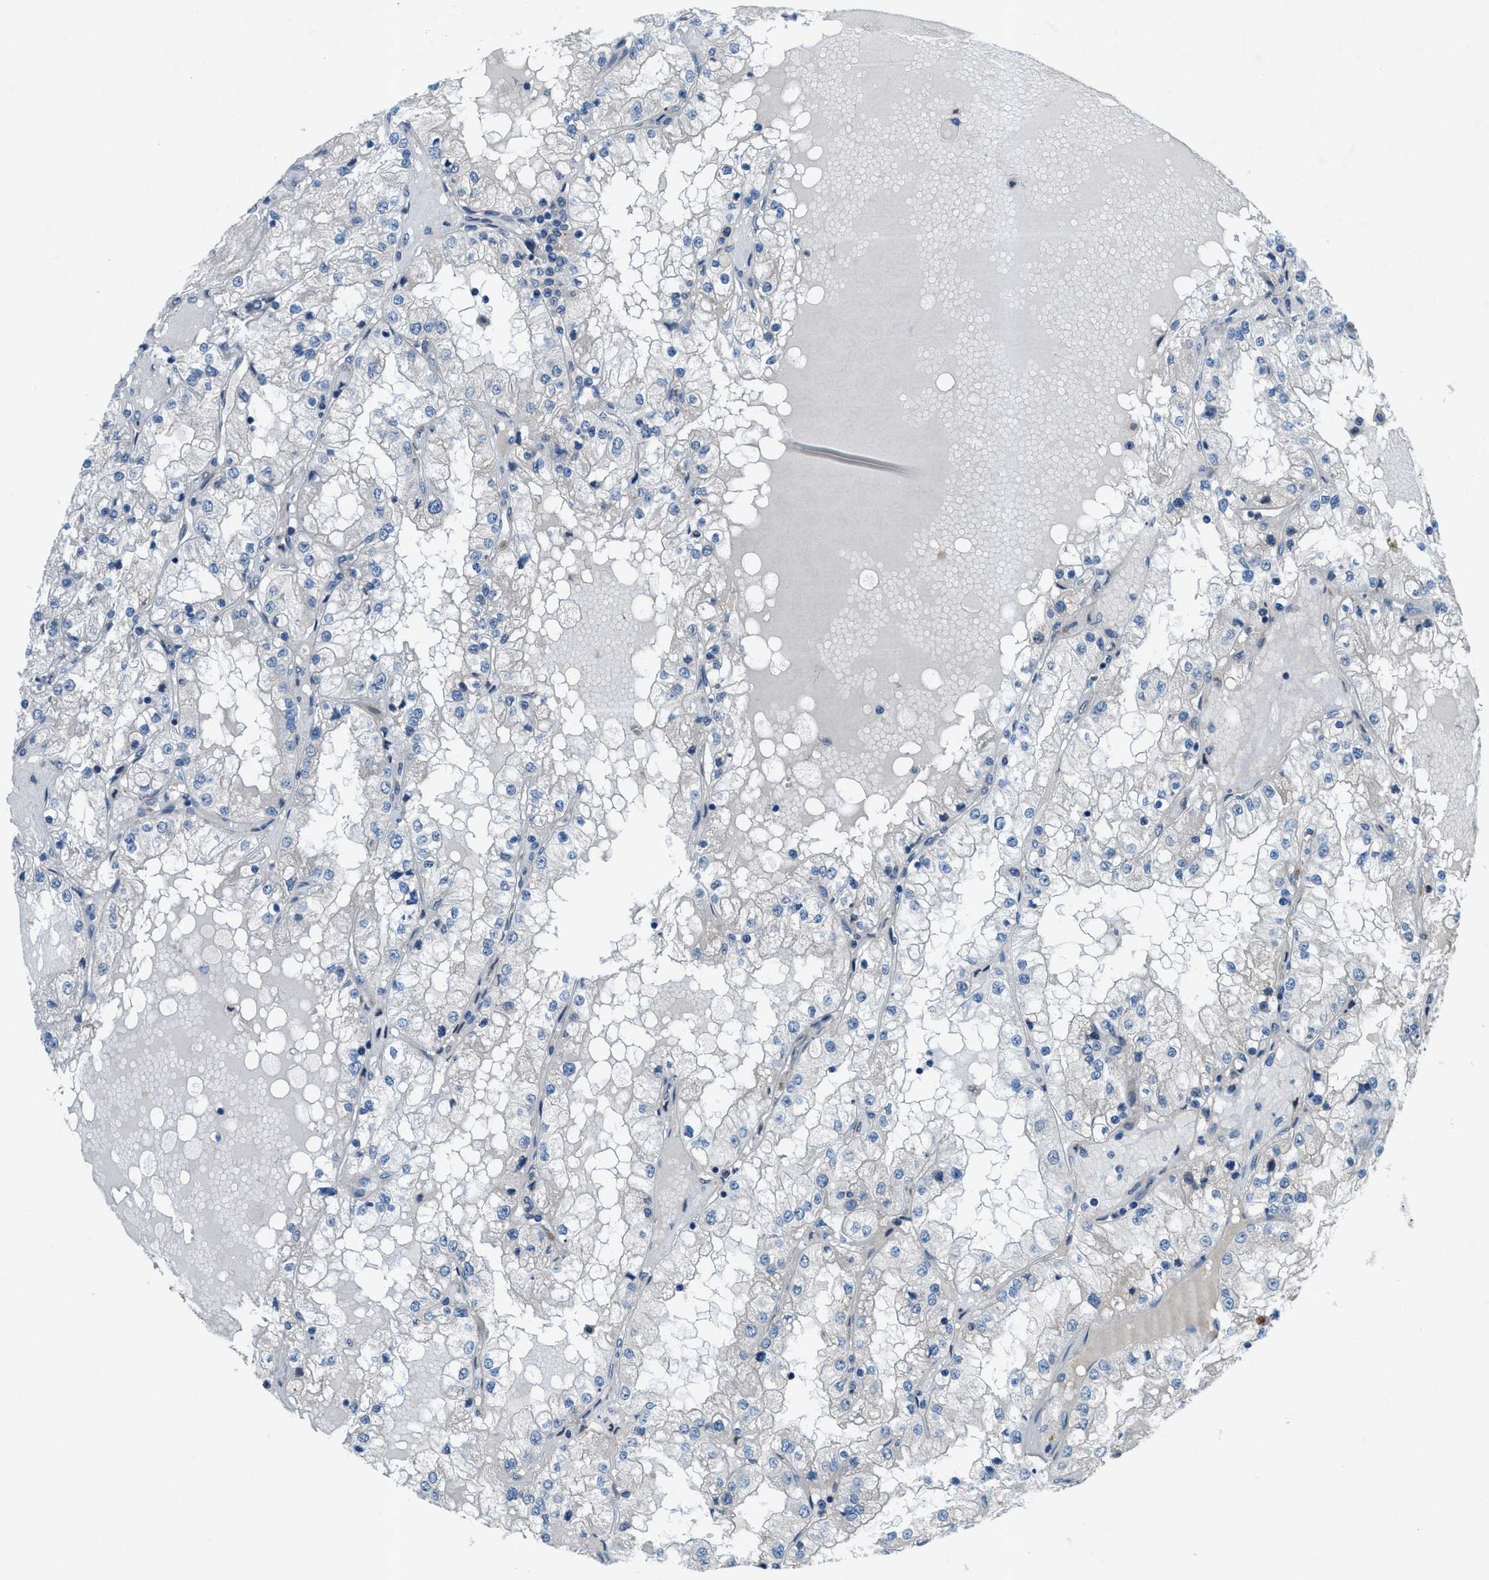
{"staining": {"intensity": "negative", "quantity": "none", "location": "none"}, "tissue": "renal cancer", "cell_type": "Tumor cells", "image_type": "cancer", "snomed": [{"axis": "morphology", "description": "Adenocarcinoma, NOS"}, {"axis": "topography", "description": "Kidney"}], "caption": "A histopathology image of renal cancer (adenocarcinoma) stained for a protein displays no brown staining in tumor cells.", "gene": "SNX14", "patient": {"sex": "male", "age": 68}}